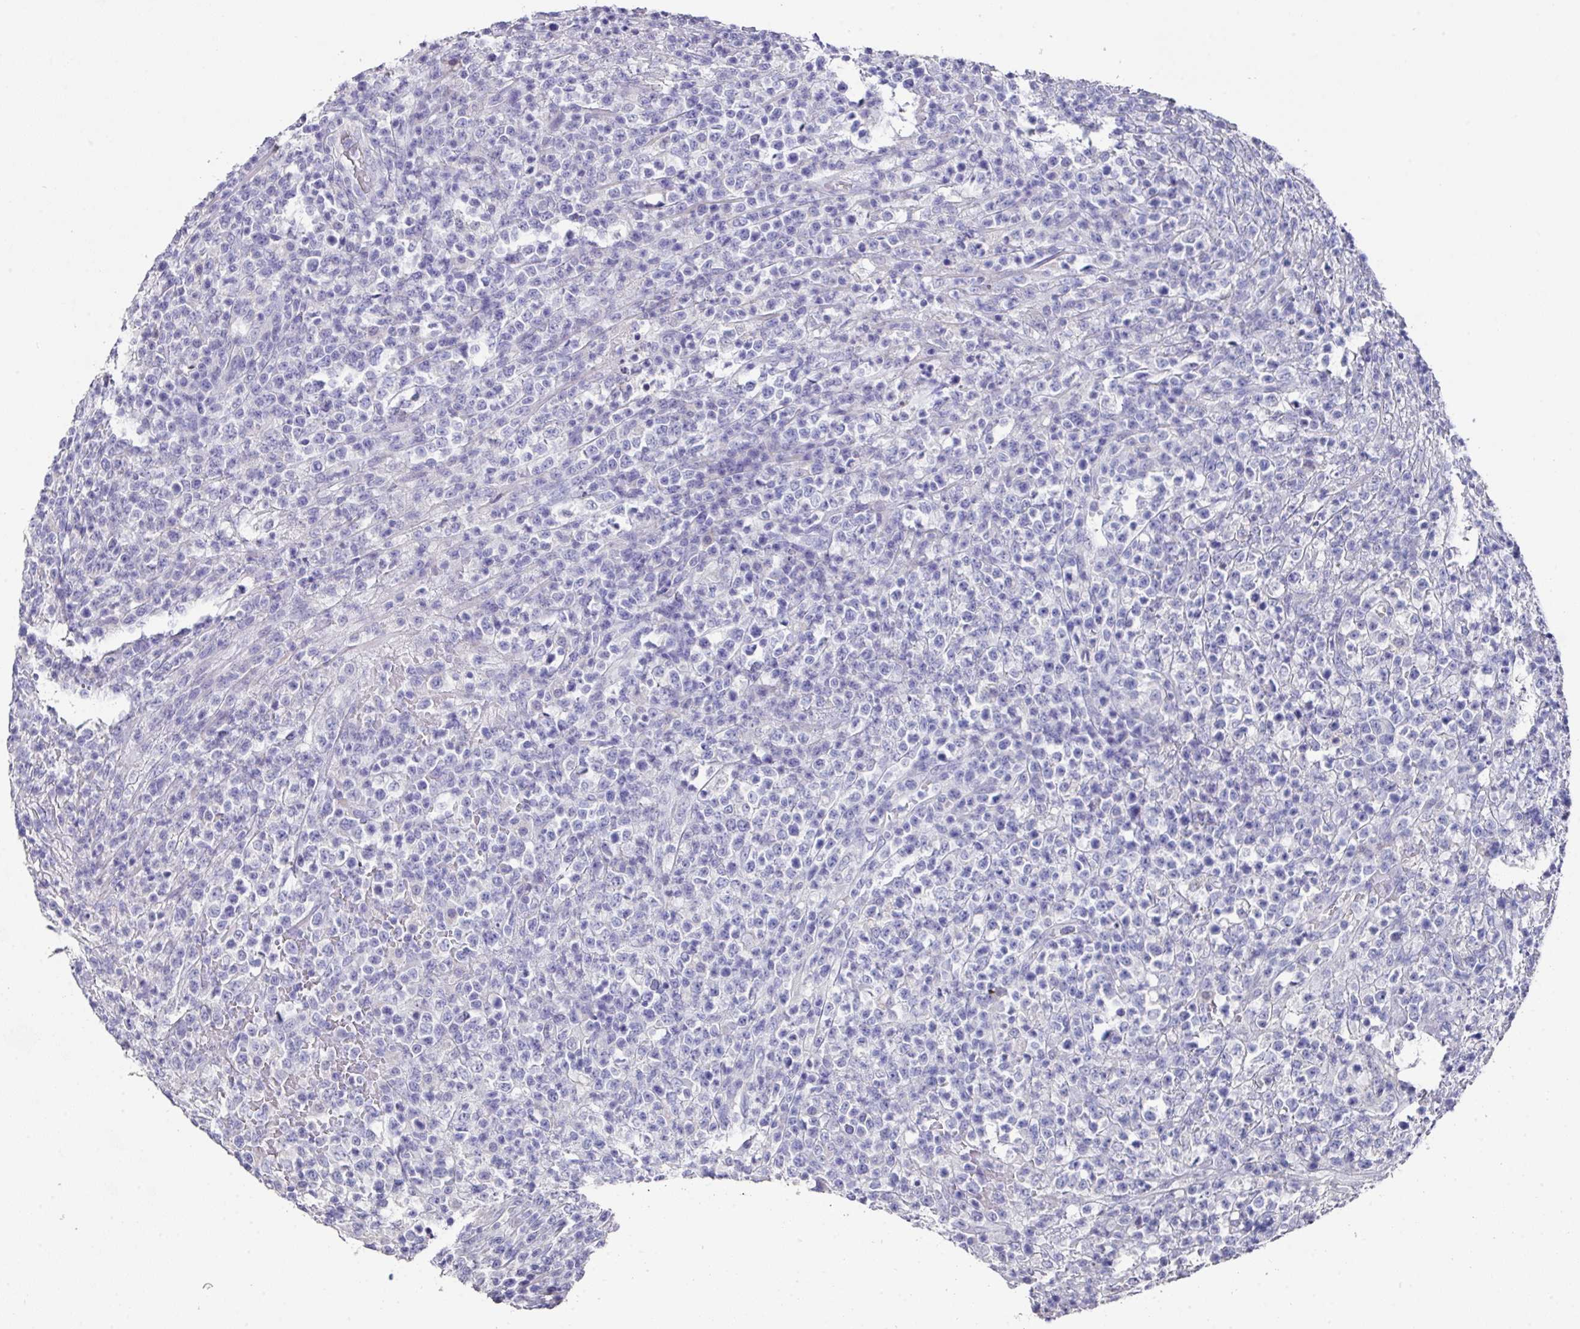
{"staining": {"intensity": "negative", "quantity": "none", "location": "none"}, "tissue": "lymphoma", "cell_type": "Tumor cells", "image_type": "cancer", "snomed": [{"axis": "morphology", "description": "Malignant lymphoma, non-Hodgkin's type, High grade"}, {"axis": "topography", "description": "Colon"}], "caption": "A histopathology image of human high-grade malignant lymphoma, non-Hodgkin's type is negative for staining in tumor cells. (DAB immunohistochemistry visualized using brightfield microscopy, high magnification).", "gene": "DAZL", "patient": {"sex": "female", "age": 53}}